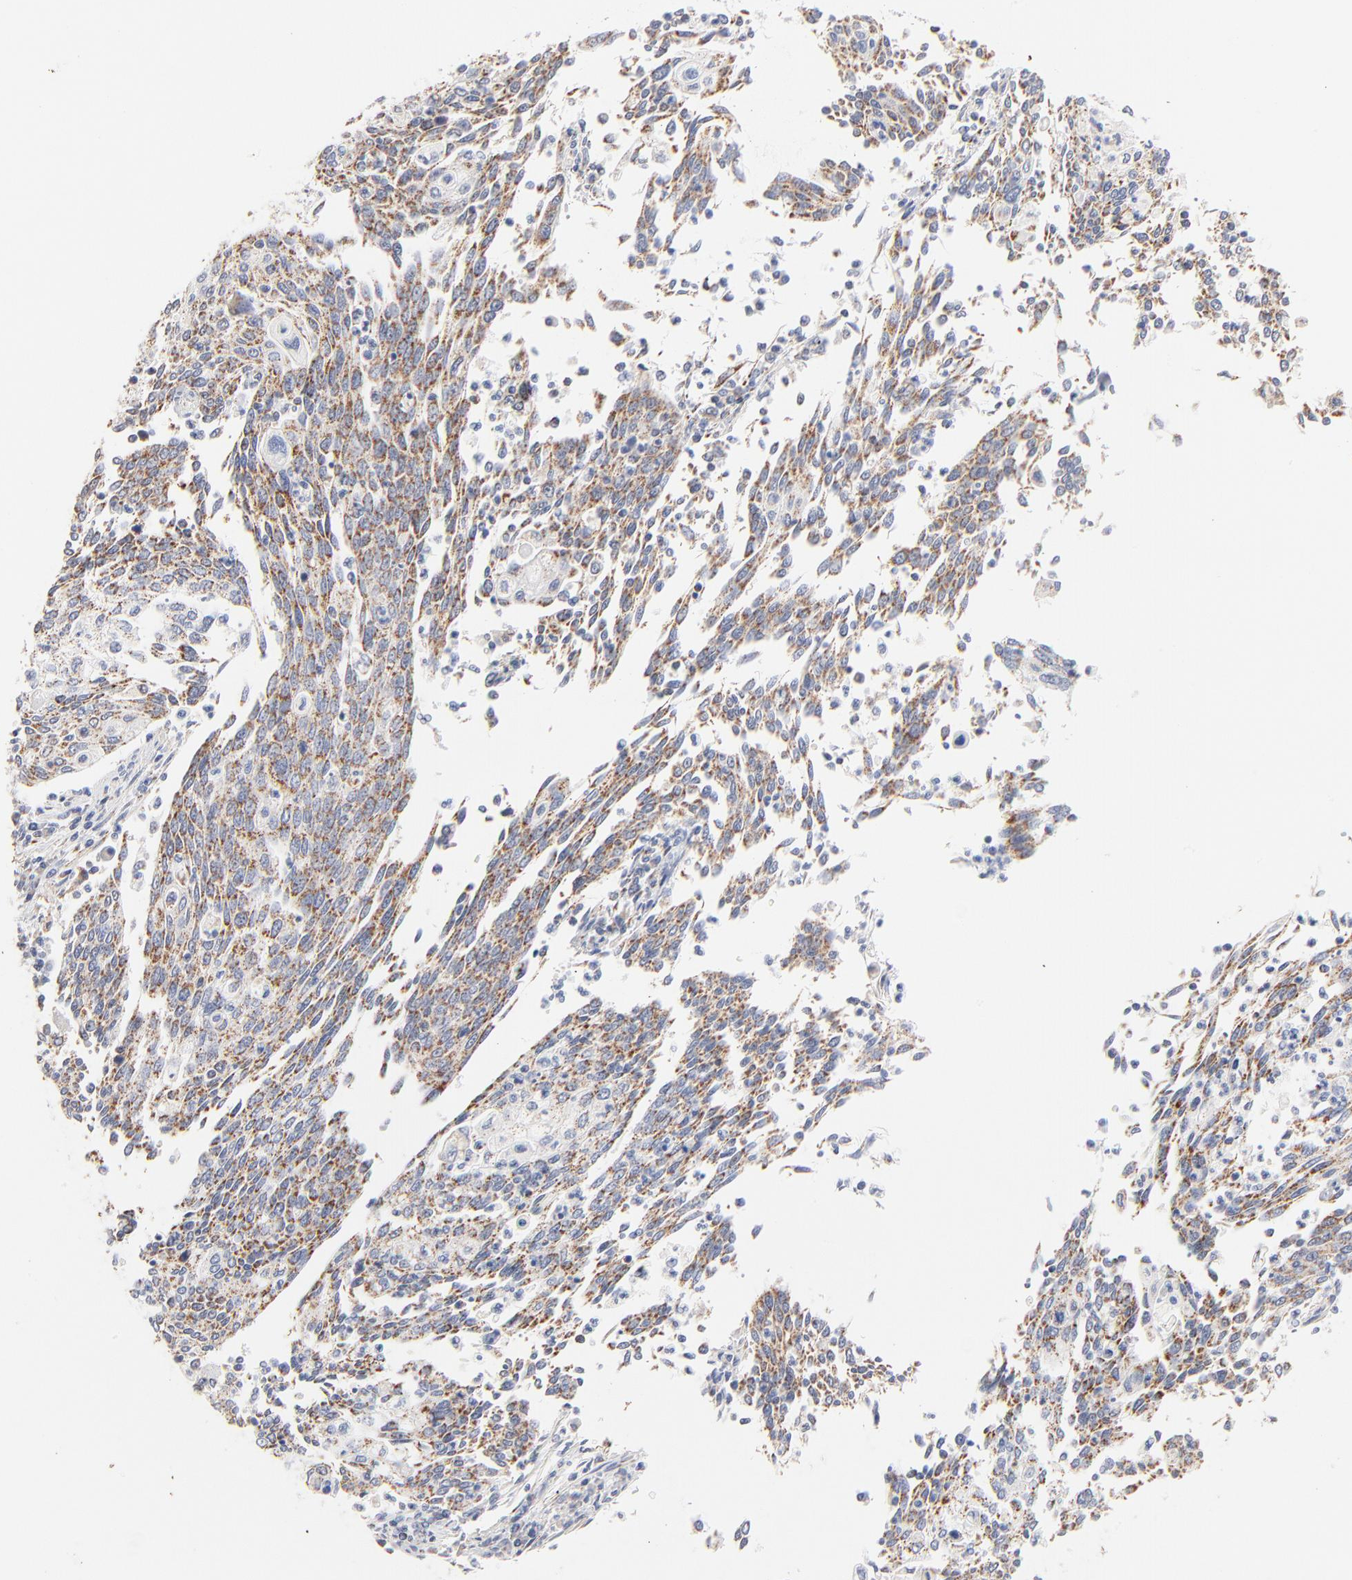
{"staining": {"intensity": "moderate", "quantity": ">75%", "location": "cytoplasmic/membranous"}, "tissue": "cervical cancer", "cell_type": "Tumor cells", "image_type": "cancer", "snomed": [{"axis": "morphology", "description": "Squamous cell carcinoma, NOS"}, {"axis": "topography", "description": "Cervix"}], "caption": "Protein expression analysis of cervical cancer reveals moderate cytoplasmic/membranous positivity in about >75% of tumor cells.", "gene": "MRPL58", "patient": {"sex": "female", "age": 40}}